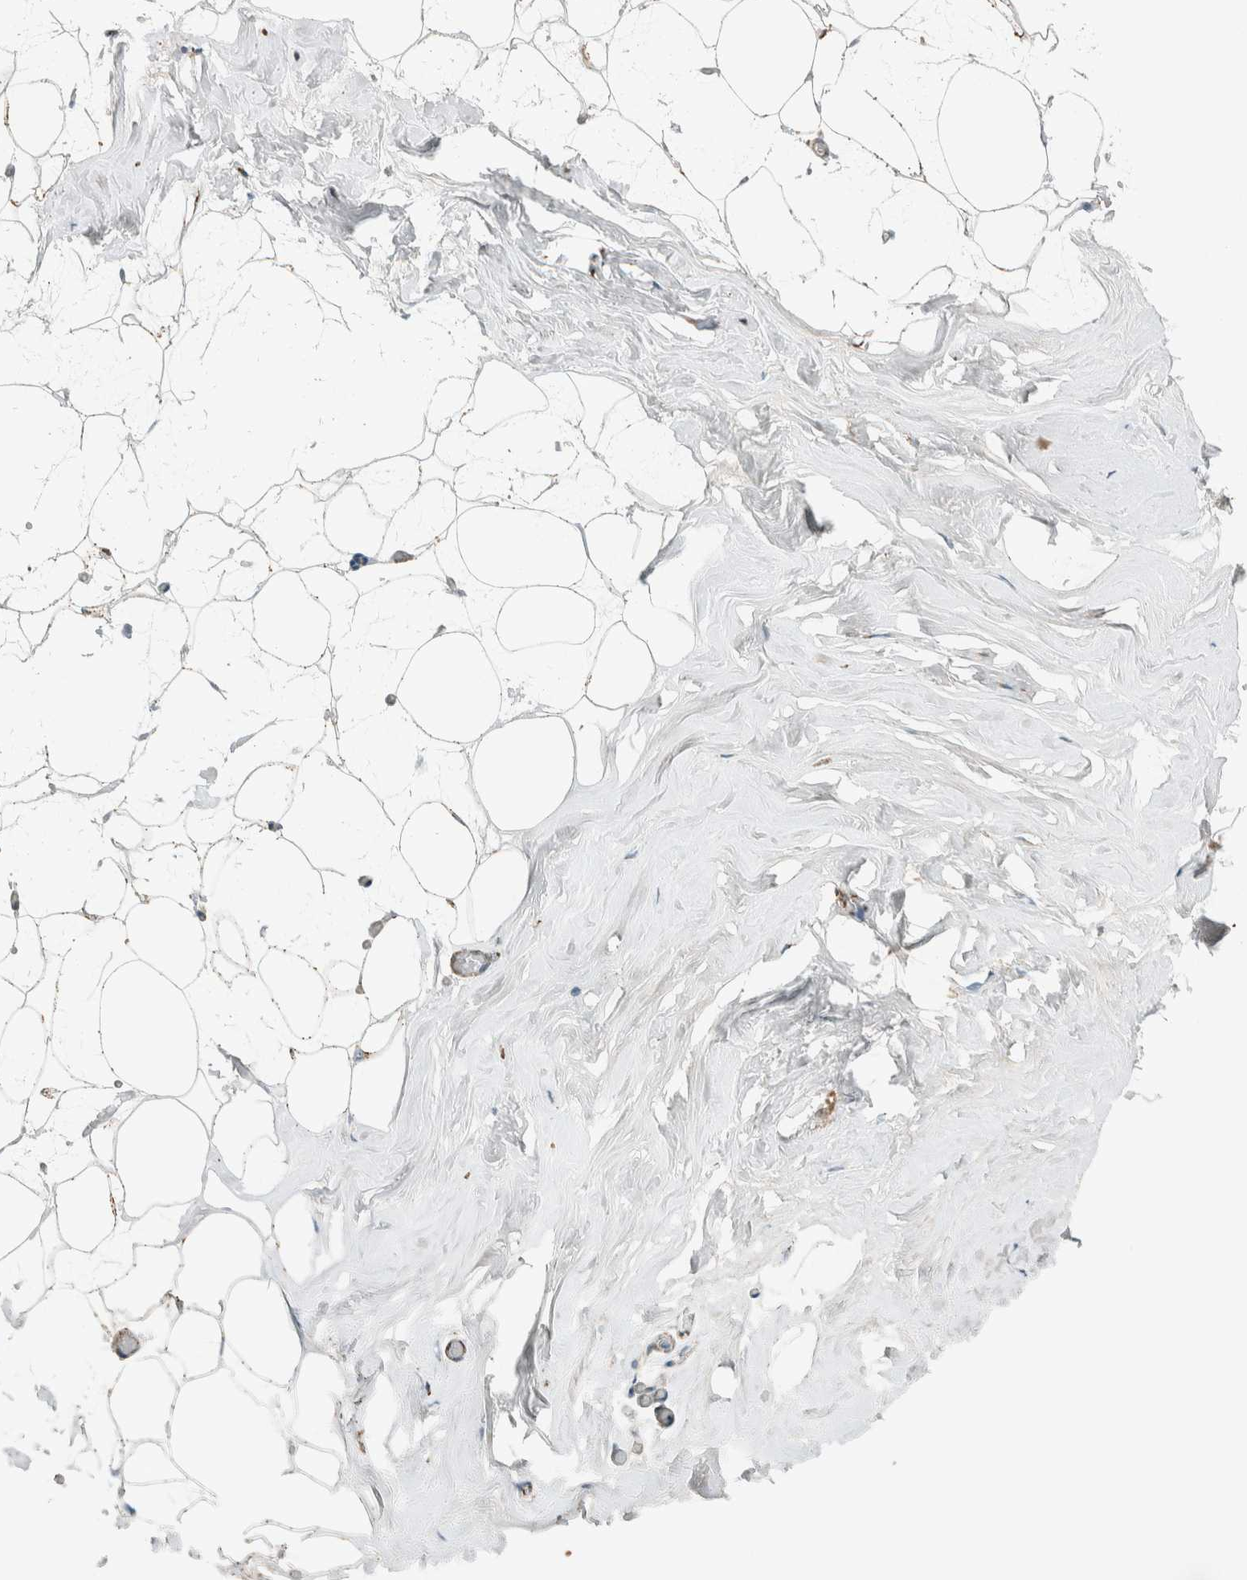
{"staining": {"intensity": "moderate", "quantity": ">75%", "location": "cytoplasmic/membranous"}, "tissue": "adipose tissue", "cell_type": "Adipocytes", "image_type": "normal", "snomed": [{"axis": "morphology", "description": "Normal tissue, NOS"}, {"axis": "morphology", "description": "Fibrosis, NOS"}, {"axis": "topography", "description": "Breast"}, {"axis": "topography", "description": "Adipose tissue"}], "caption": "Adipocytes exhibit medium levels of moderate cytoplasmic/membranous staining in about >75% of cells in benign human adipose tissue. The staining was performed using DAB (3,3'-diaminobenzidine) to visualize the protein expression in brown, while the nuclei were stained in blue with hematoxylin (Magnification: 20x).", "gene": "SPAG5", "patient": {"sex": "female", "age": 39}}